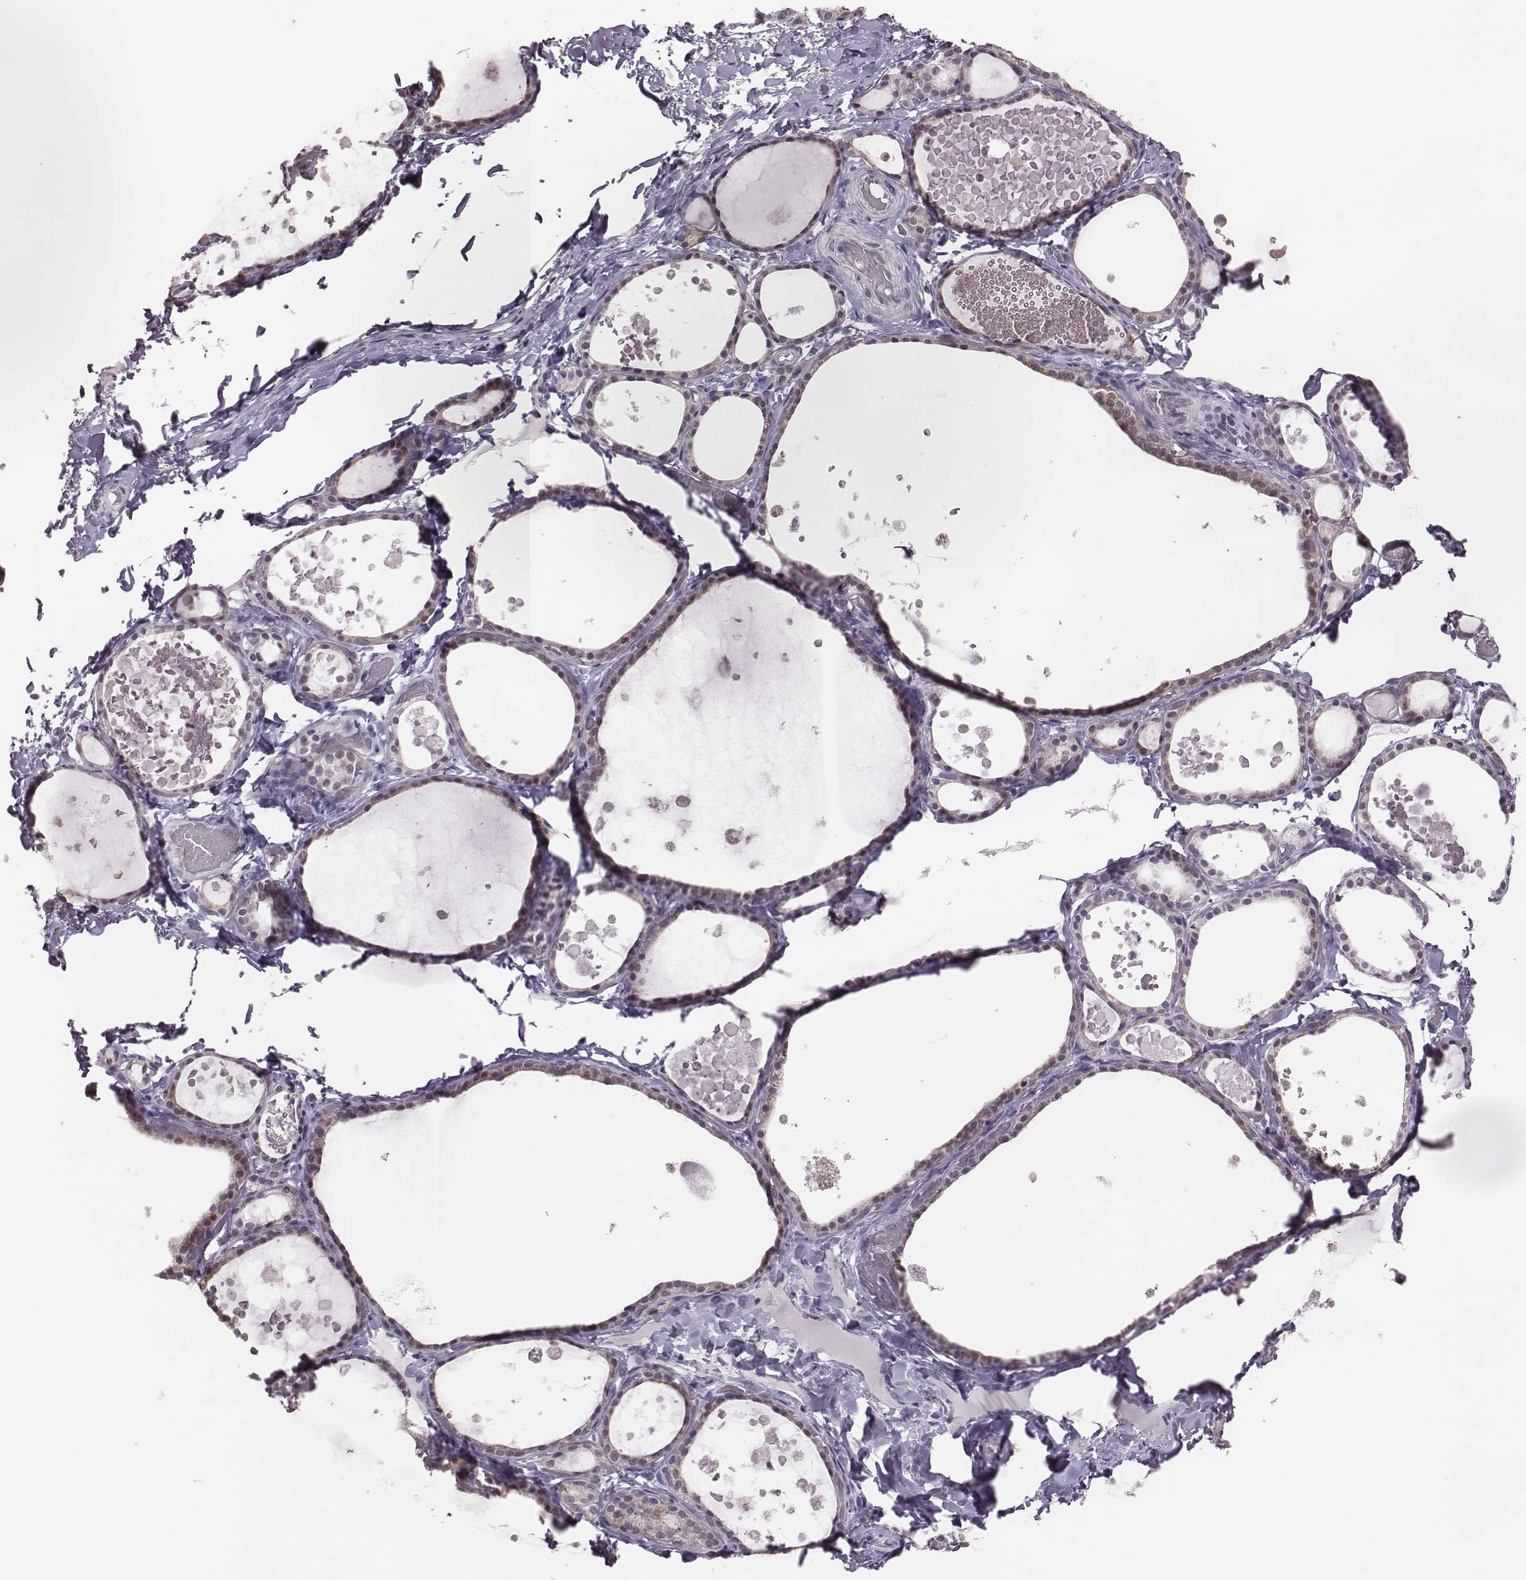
{"staining": {"intensity": "moderate", "quantity": "<25%", "location": "cytoplasmic/membranous"}, "tissue": "thyroid gland", "cell_type": "Glandular cells", "image_type": "normal", "snomed": [{"axis": "morphology", "description": "Normal tissue, NOS"}, {"axis": "topography", "description": "Thyroid gland"}], "caption": "Thyroid gland stained with DAB immunohistochemistry (IHC) exhibits low levels of moderate cytoplasmic/membranous positivity in about <25% of glandular cells.", "gene": "PBK", "patient": {"sex": "female", "age": 56}}